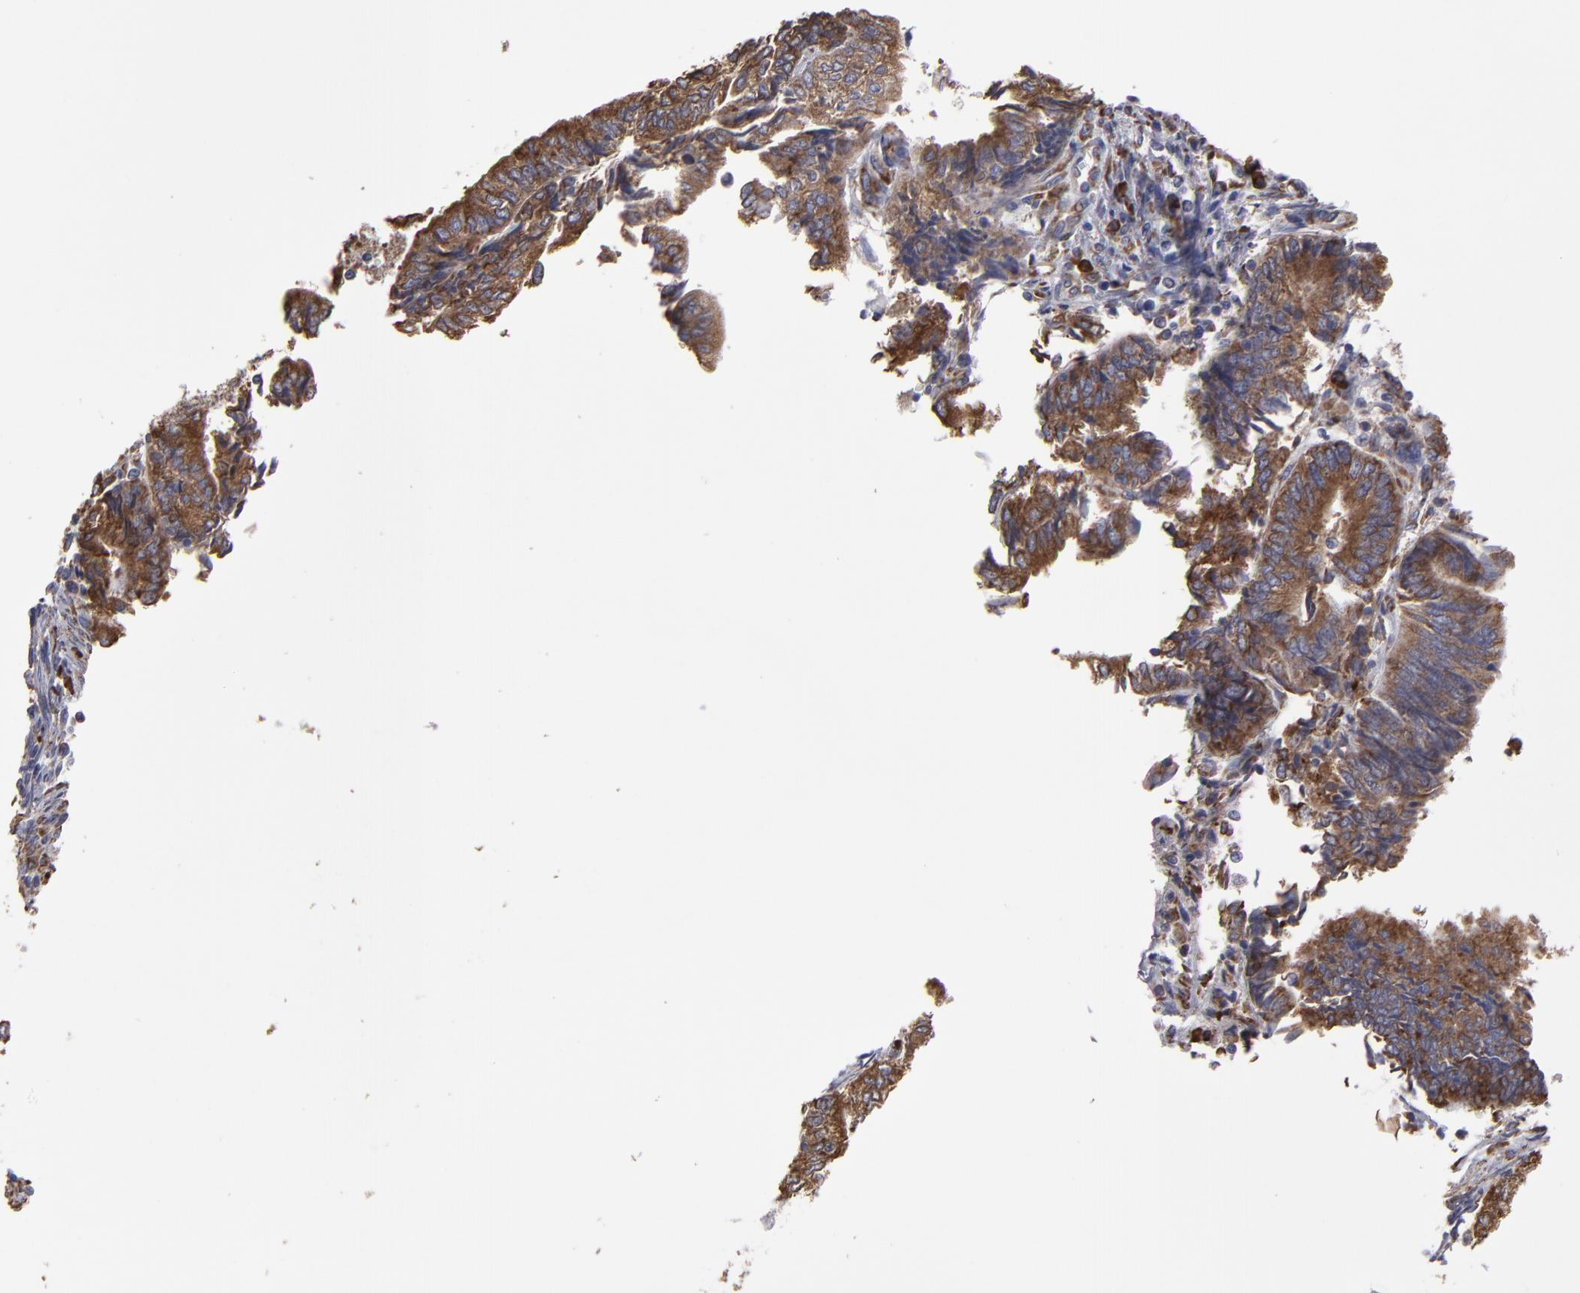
{"staining": {"intensity": "strong", "quantity": ">75%", "location": "cytoplasmic/membranous"}, "tissue": "endometrial cancer", "cell_type": "Tumor cells", "image_type": "cancer", "snomed": [{"axis": "morphology", "description": "Adenocarcinoma, NOS"}, {"axis": "topography", "description": "Uterus"}, {"axis": "topography", "description": "Endometrium"}], "caption": "Immunohistochemical staining of adenocarcinoma (endometrial) demonstrates high levels of strong cytoplasmic/membranous staining in about >75% of tumor cells.", "gene": "SND1", "patient": {"sex": "female", "age": 70}}